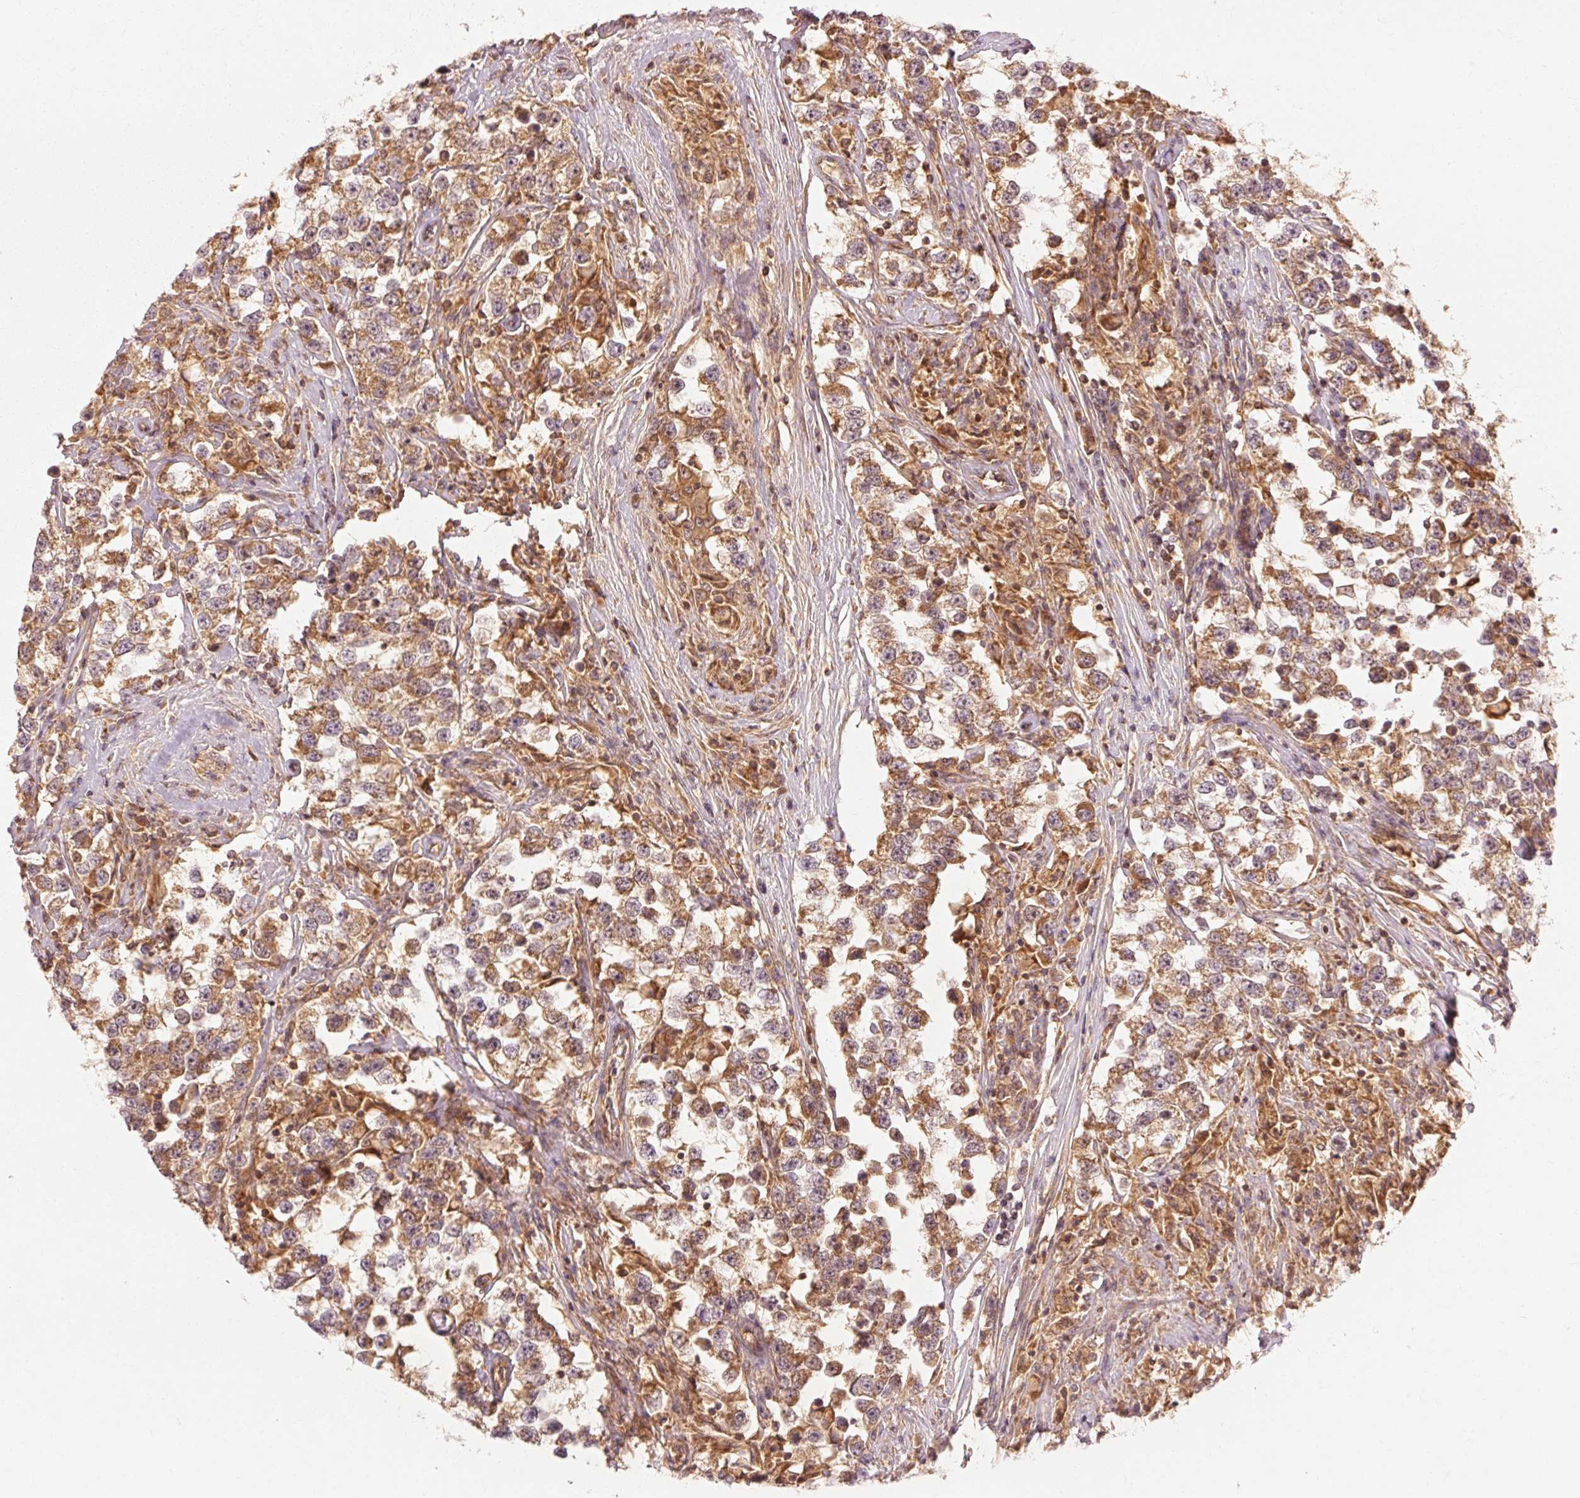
{"staining": {"intensity": "moderate", "quantity": ">75%", "location": "cytoplasmic/membranous"}, "tissue": "testis cancer", "cell_type": "Tumor cells", "image_type": "cancer", "snomed": [{"axis": "morphology", "description": "Seminoma, NOS"}, {"axis": "topography", "description": "Testis"}], "caption": "Immunohistochemistry staining of seminoma (testis), which reveals medium levels of moderate cytoplasmic/membranous expression in about >75% of tumor cells indicating moderate cytoplasmic/membranous protein positivity. The staining was performed using DAB (brown) for protein detection and nuclei were counterstained in hematoxylin (blue).", "gene": "CTNNA1", "patient": {"sex": "male", "age": 46}}